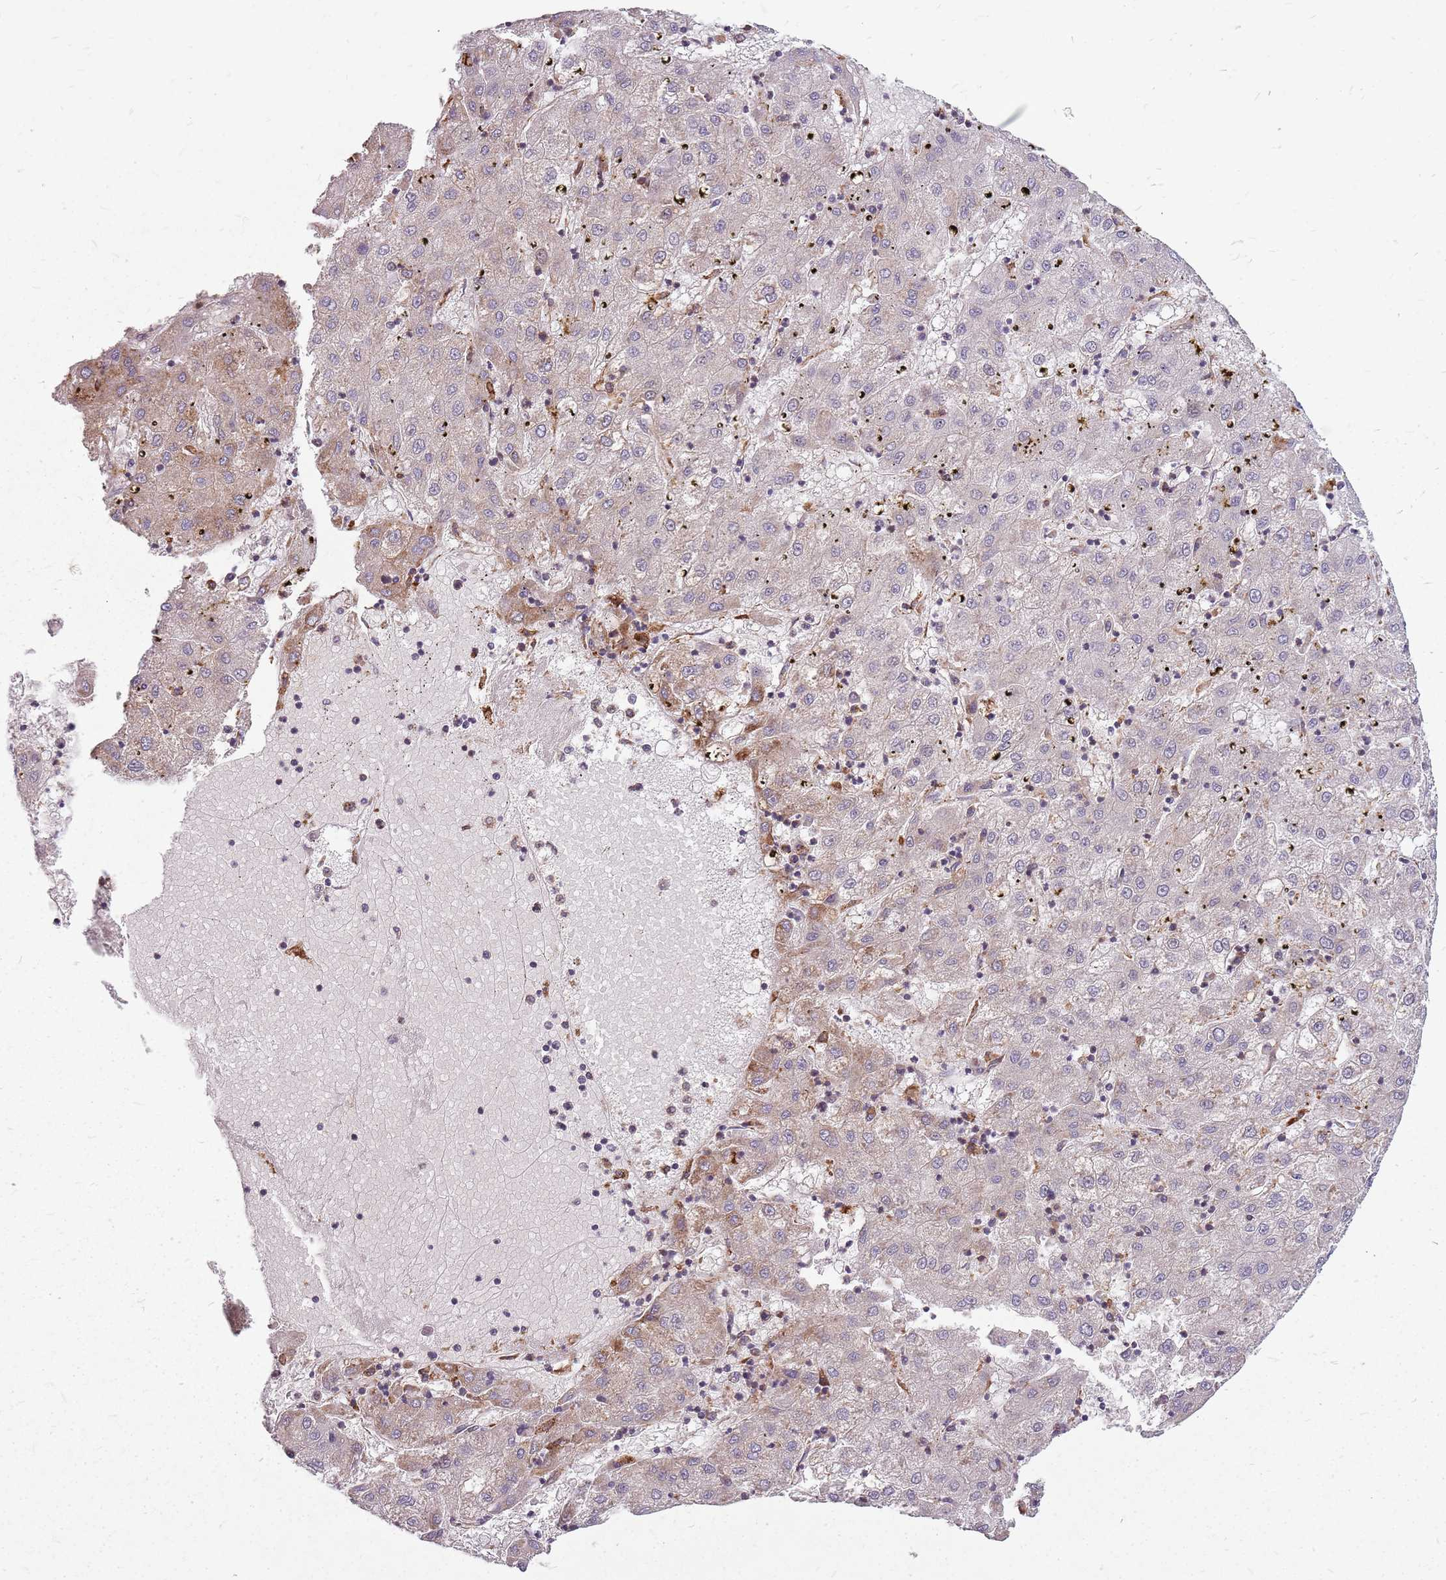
{"staining": {"intensity": "moderate", "quantity": "<25%", "location": "cytoplasmic/membranous"}, "tissue": "liver cancer", "cell_type": "Tumor cells", "image_type": "cancer", "snomed": [{"axis": "morphology", "description": "Carcinoma, Hepatocellular, NOS"}, {"axis": "topography", "description": "Liver"}], "caption": "Brown immunohistochemical staining in liver hepatocellular carcinoma exhibits moderate cytoplasmic/membranous staining in about <25% of tumor cells.", "gene": "NME4", "patient": {"sex": "male", "age": 72}}